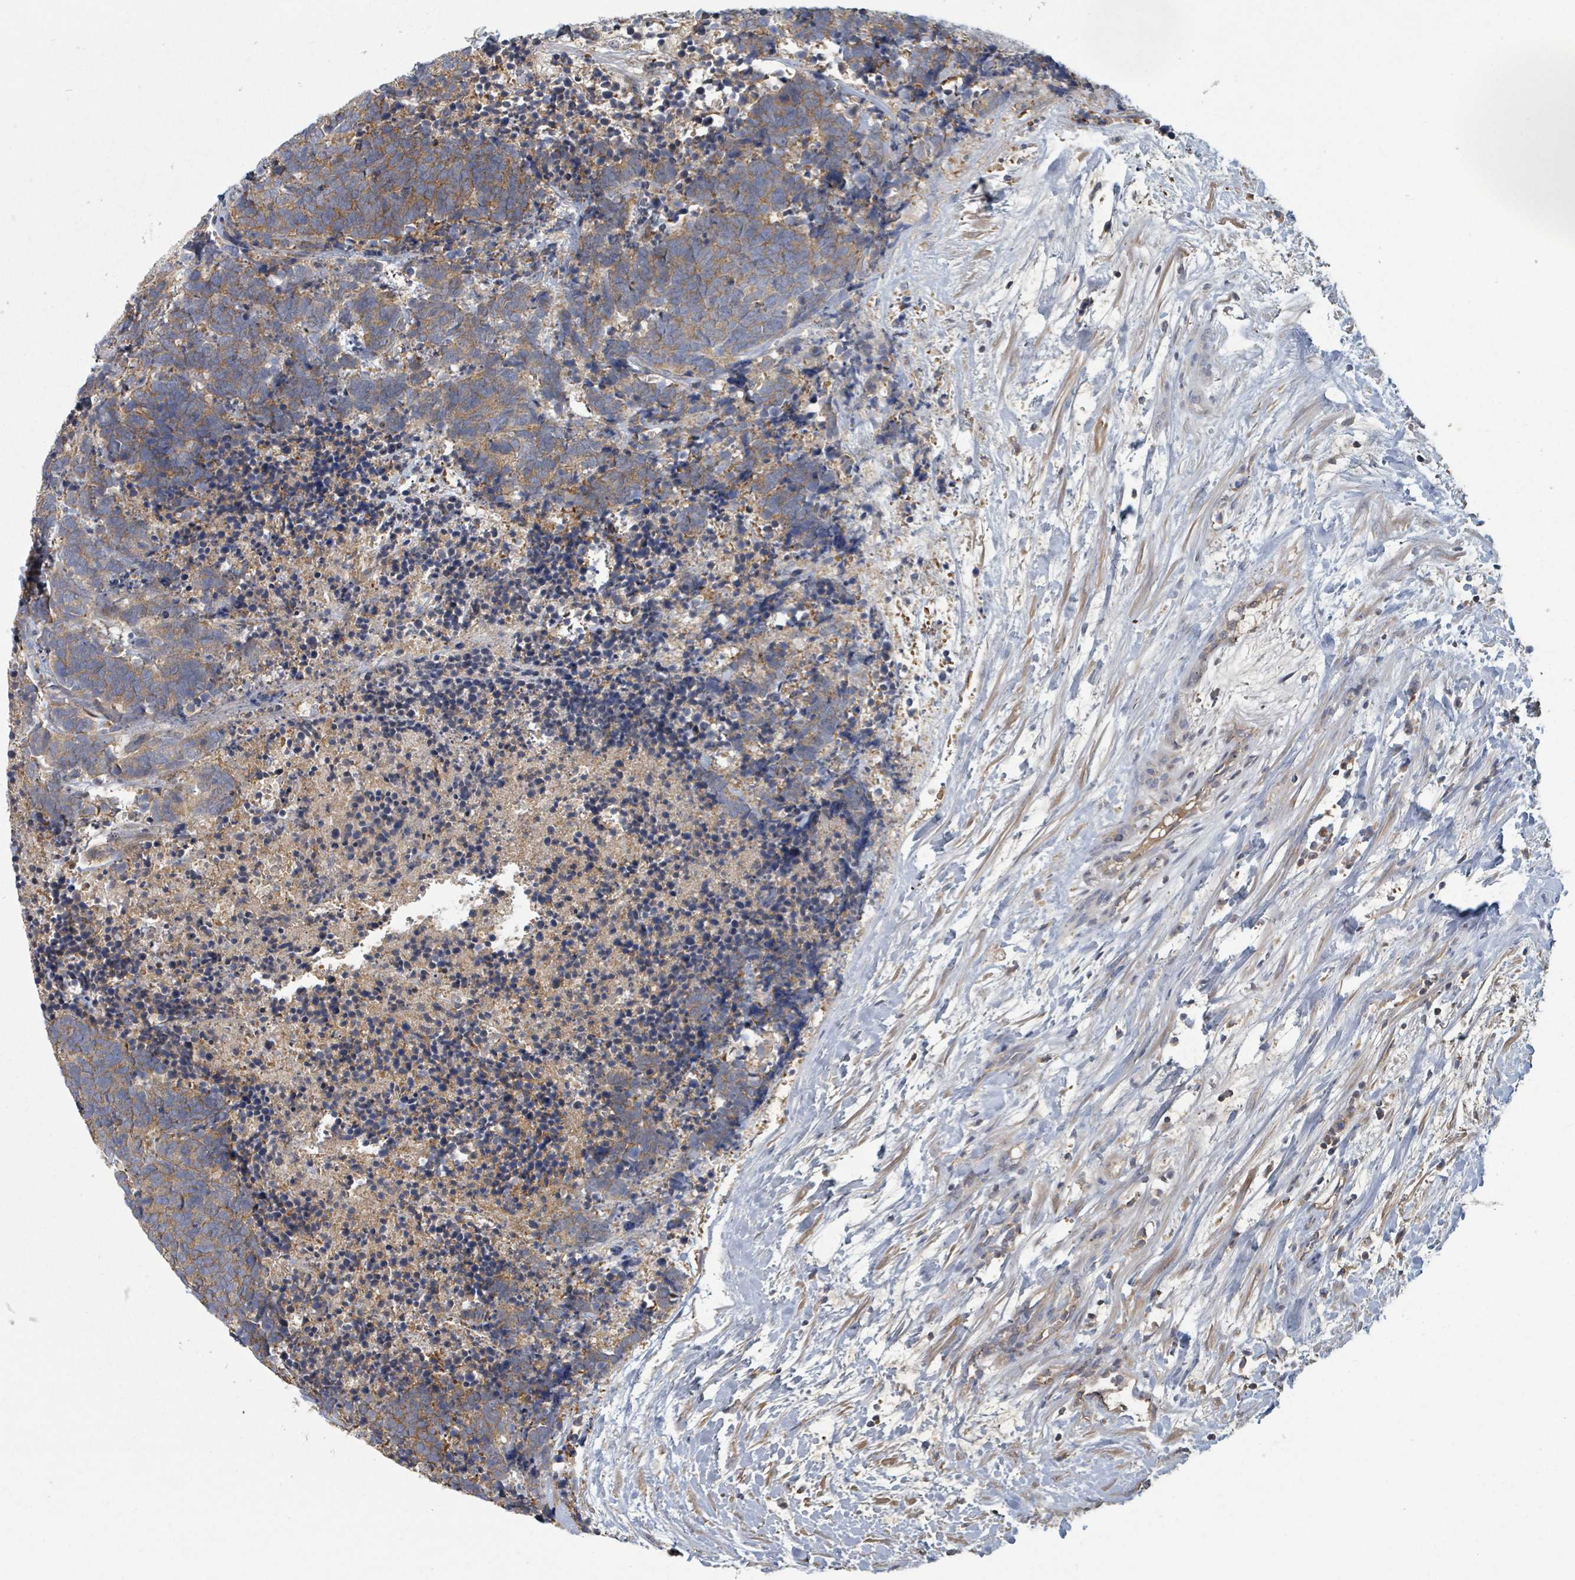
{"staining": {"intensity": "moderate", "quantity": ">75%", "location": "cytoplasmic/membranous"}, "tissue": "carcinoid", "cell_type": "Tumor cells", "image_type": "cancer", "snomed": [{"axis": "morphology", "description": "Carcinoma, NOS"}, {"axis": "morphology", "description": "Carcinoid, malignant, NOS"}, {"axis": "topography", "description": "Prostate"}], "caption": "Protein expression analysis of carcinoid demonstrates moderate cytoplasmic/membranous expression in approximately >75% of tumor cells.", "gene": "GABBR1", "patient": {"sex": "male", "age": 57}}